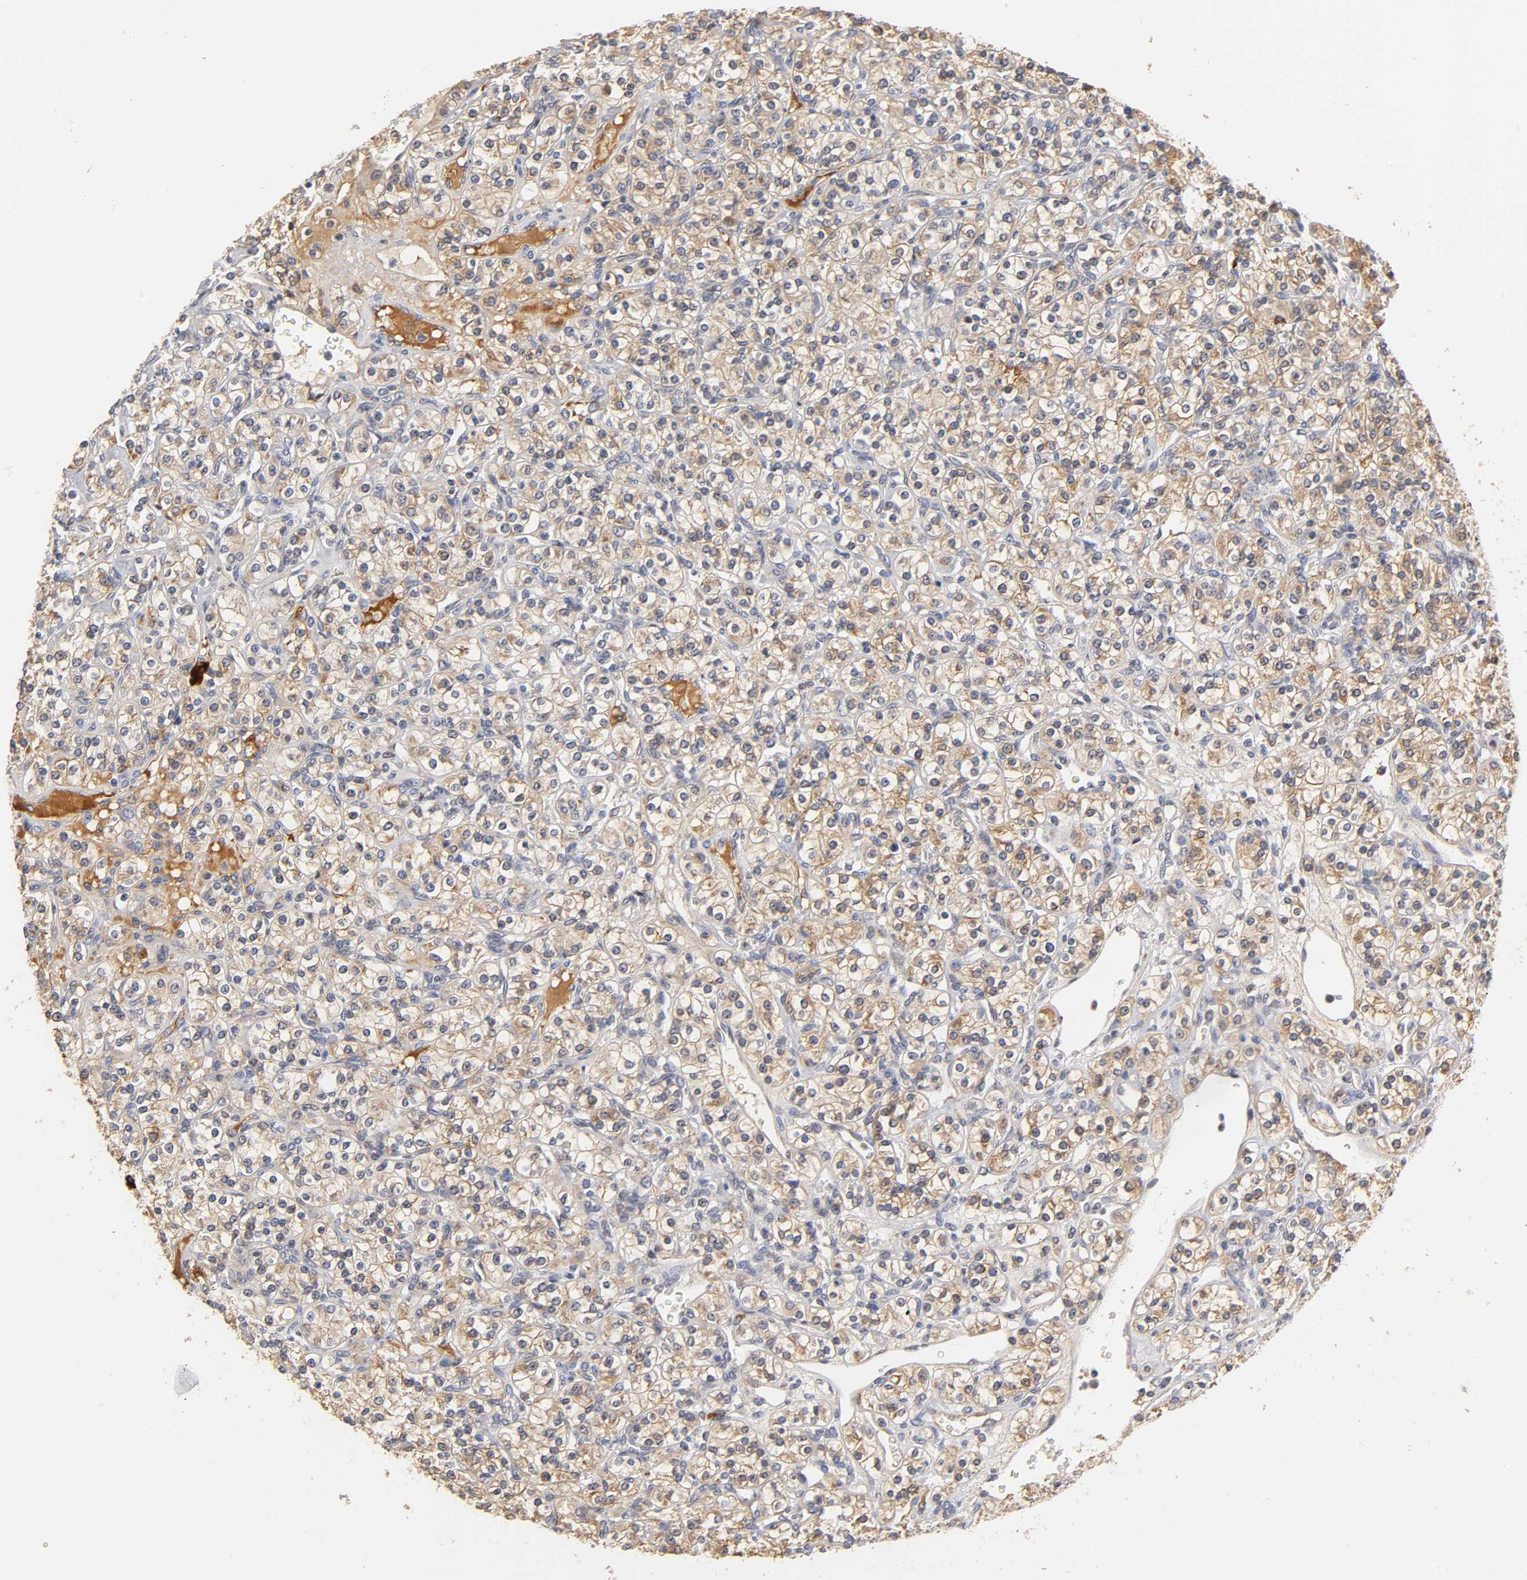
{"staining": {"intensity": "moderate", "quantity": ">75%", "location": "cytoplasmic/membranous"}, "tissue": "renal cancer", "cell_type": "Tumor cells", "image_type": "cancer", "snomed": [{"axis": "morphology", "description": "Adenocarcinoma, NOS"}, {"axis": "topography", "description": "Kidney"}], "caption": "Immunohistochemistry (DAB) staining of adenocarcinoma (renal) reveals moderate cytoplasmic/membranous protein positivity in approximately >75% of tumor cells. (DAB (3,3'-diaminobenzidine) IHC, brown staining for protein, blue staining for nuclei).", "gene": "GSTZ1", "patient": {"sex": "male", "age": 77}}